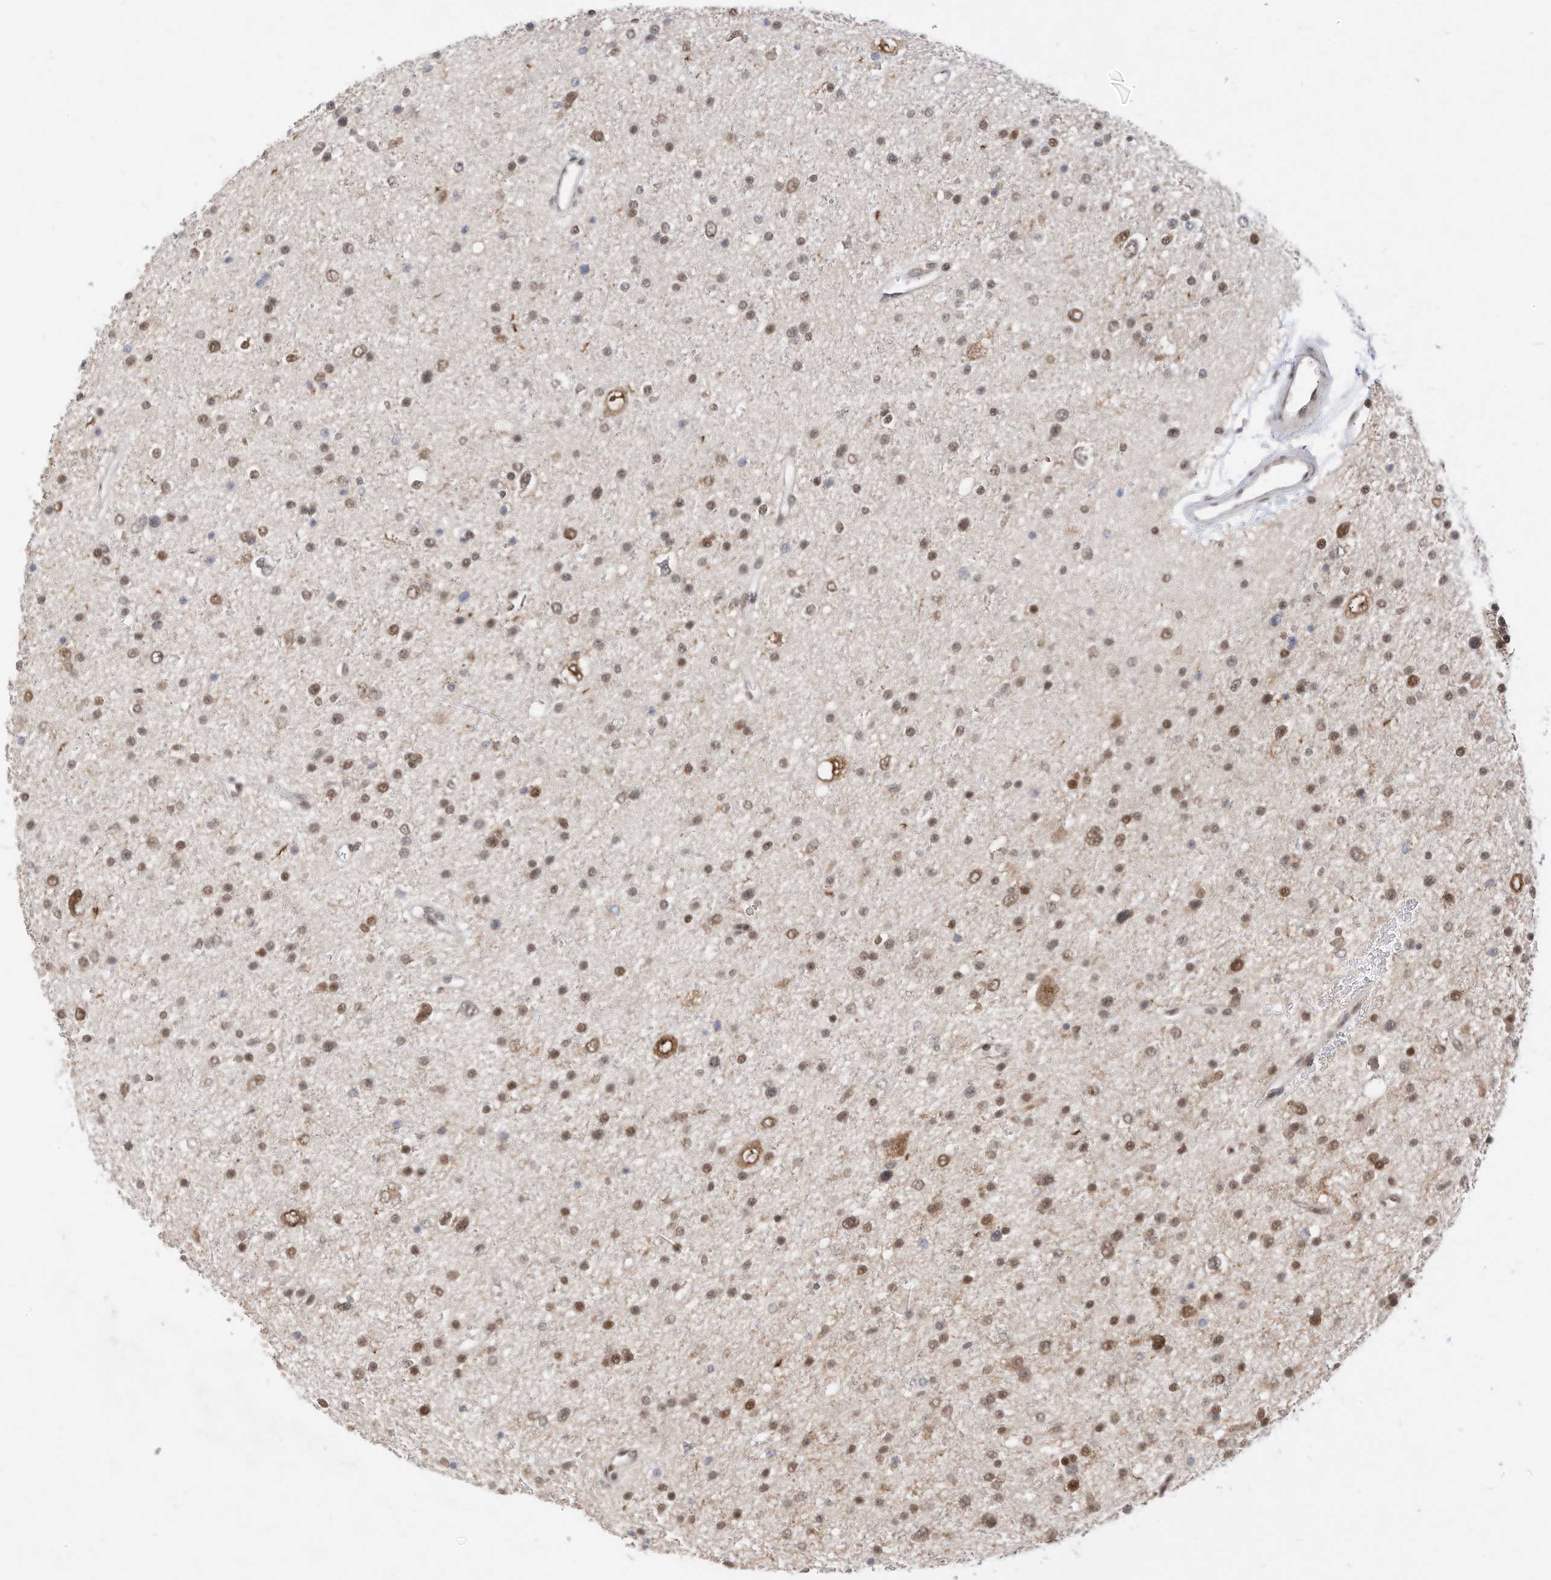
{"staining": {"intensity": "moderate", "quantity": "25%-75%", "location": "nuclear"}, "tissue": "glioma", "cell_type": "Tumor cells", "image_type": "cancer", "snomed": [{"axis": "morphology", "description": "Glioma, malignant, Low grade"}, {"axis": "topography", "description": "Brain"}], "caption": "A brown stain highlights moderate nuclear staining of a protein in malignant glioma (low-grade) tumor cells.", "gene": "OGT", "patient": {"sex": "female", "age": 37}}